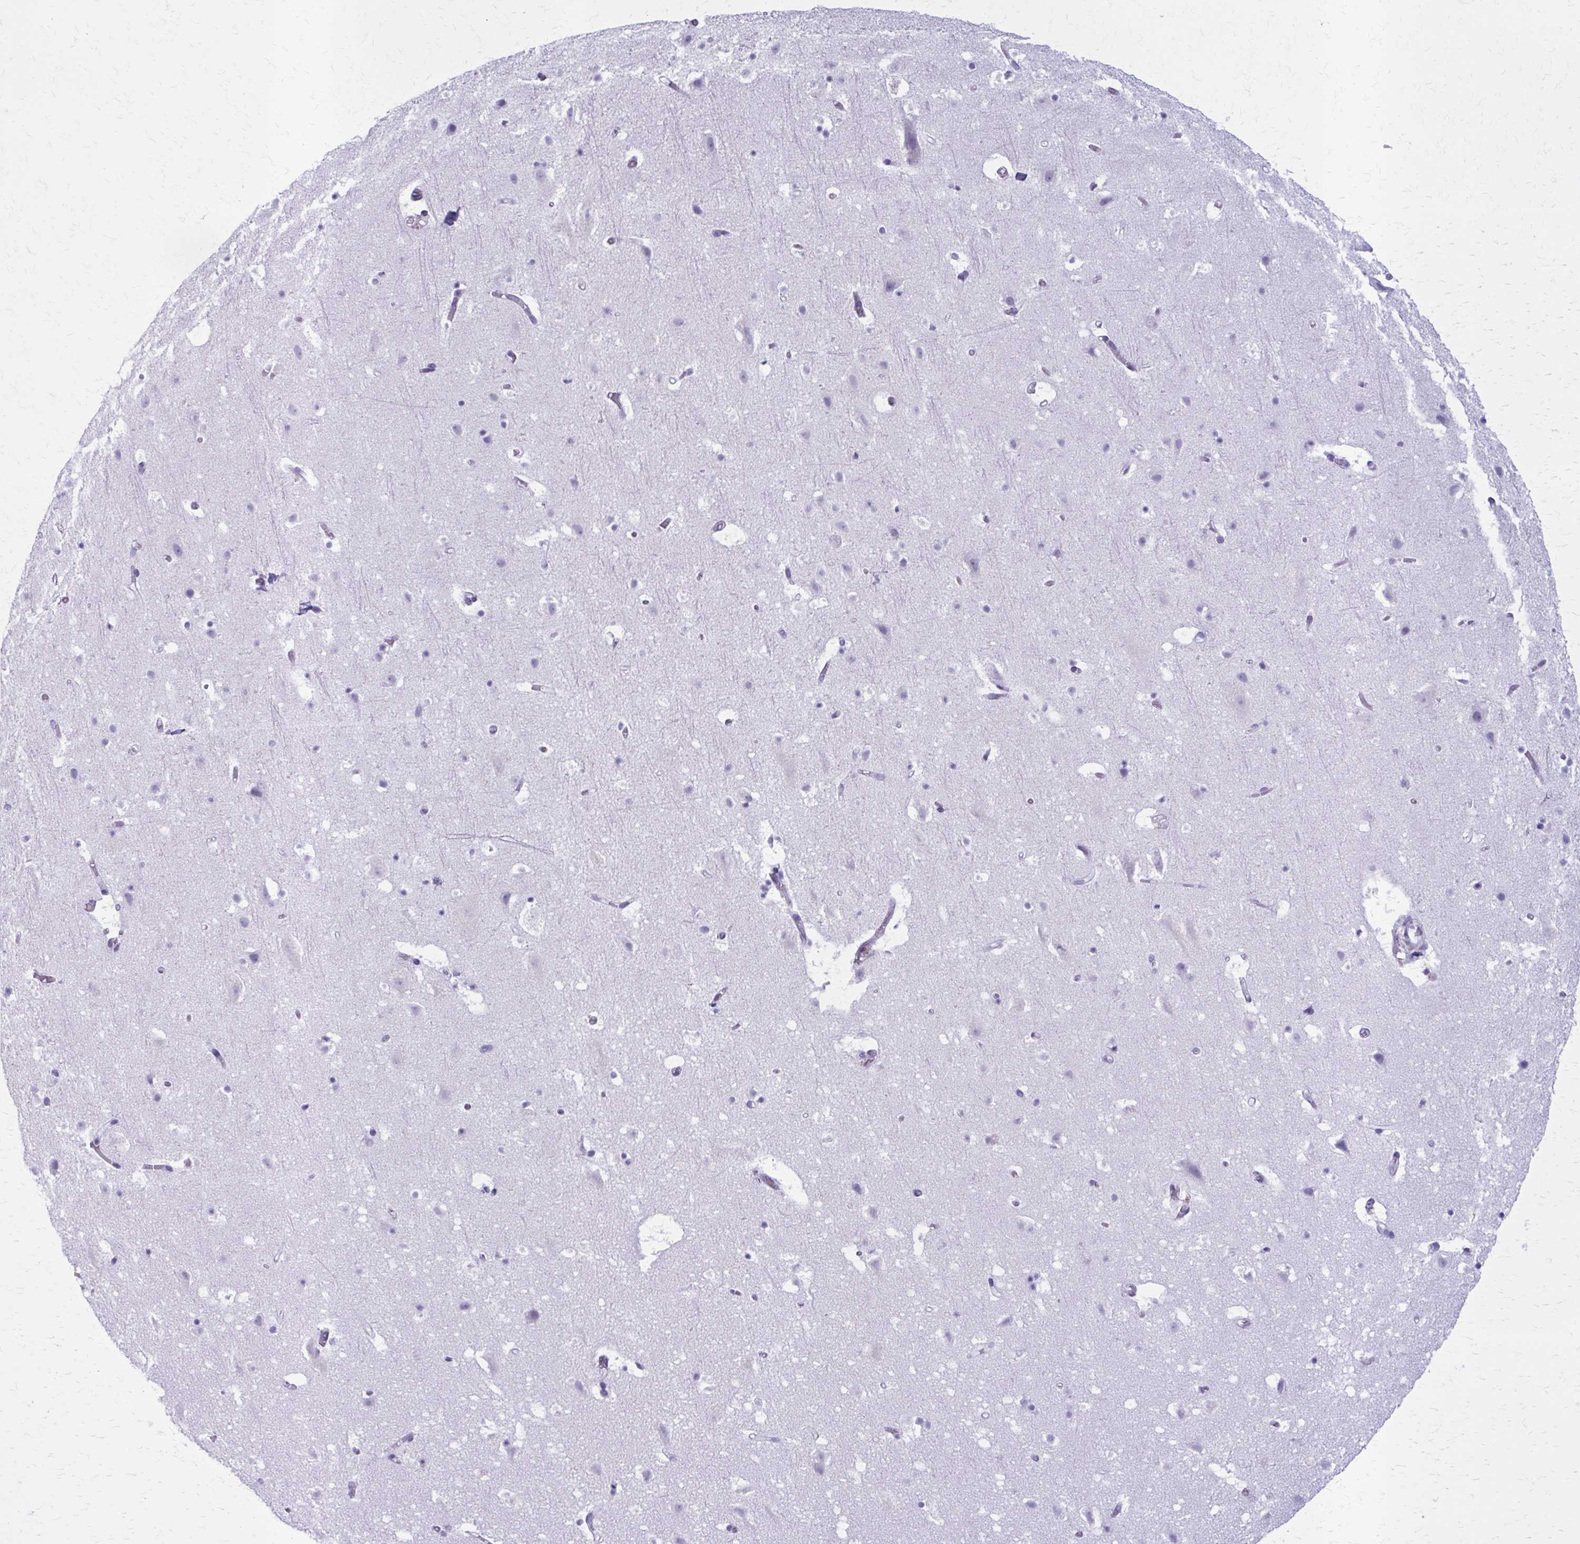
{"staining": {"intensity": "negative", "quantity": "none", "location": "none"}, "tissue": "cerebral cortex", "cell_type": "Endothelial cells", "image_type": "normal", "snomed": [{"axis": "morphology", "description": "Normal tissue, NOS"}, {"axis": "topography", "description": "Cerebral cortex"}], "caption": "The micrograph displays no staining of endothelial cells in benign cerebral cortex.", "gene": "ZDHHC7", "patient": {"sex": "female", "age": 42}}